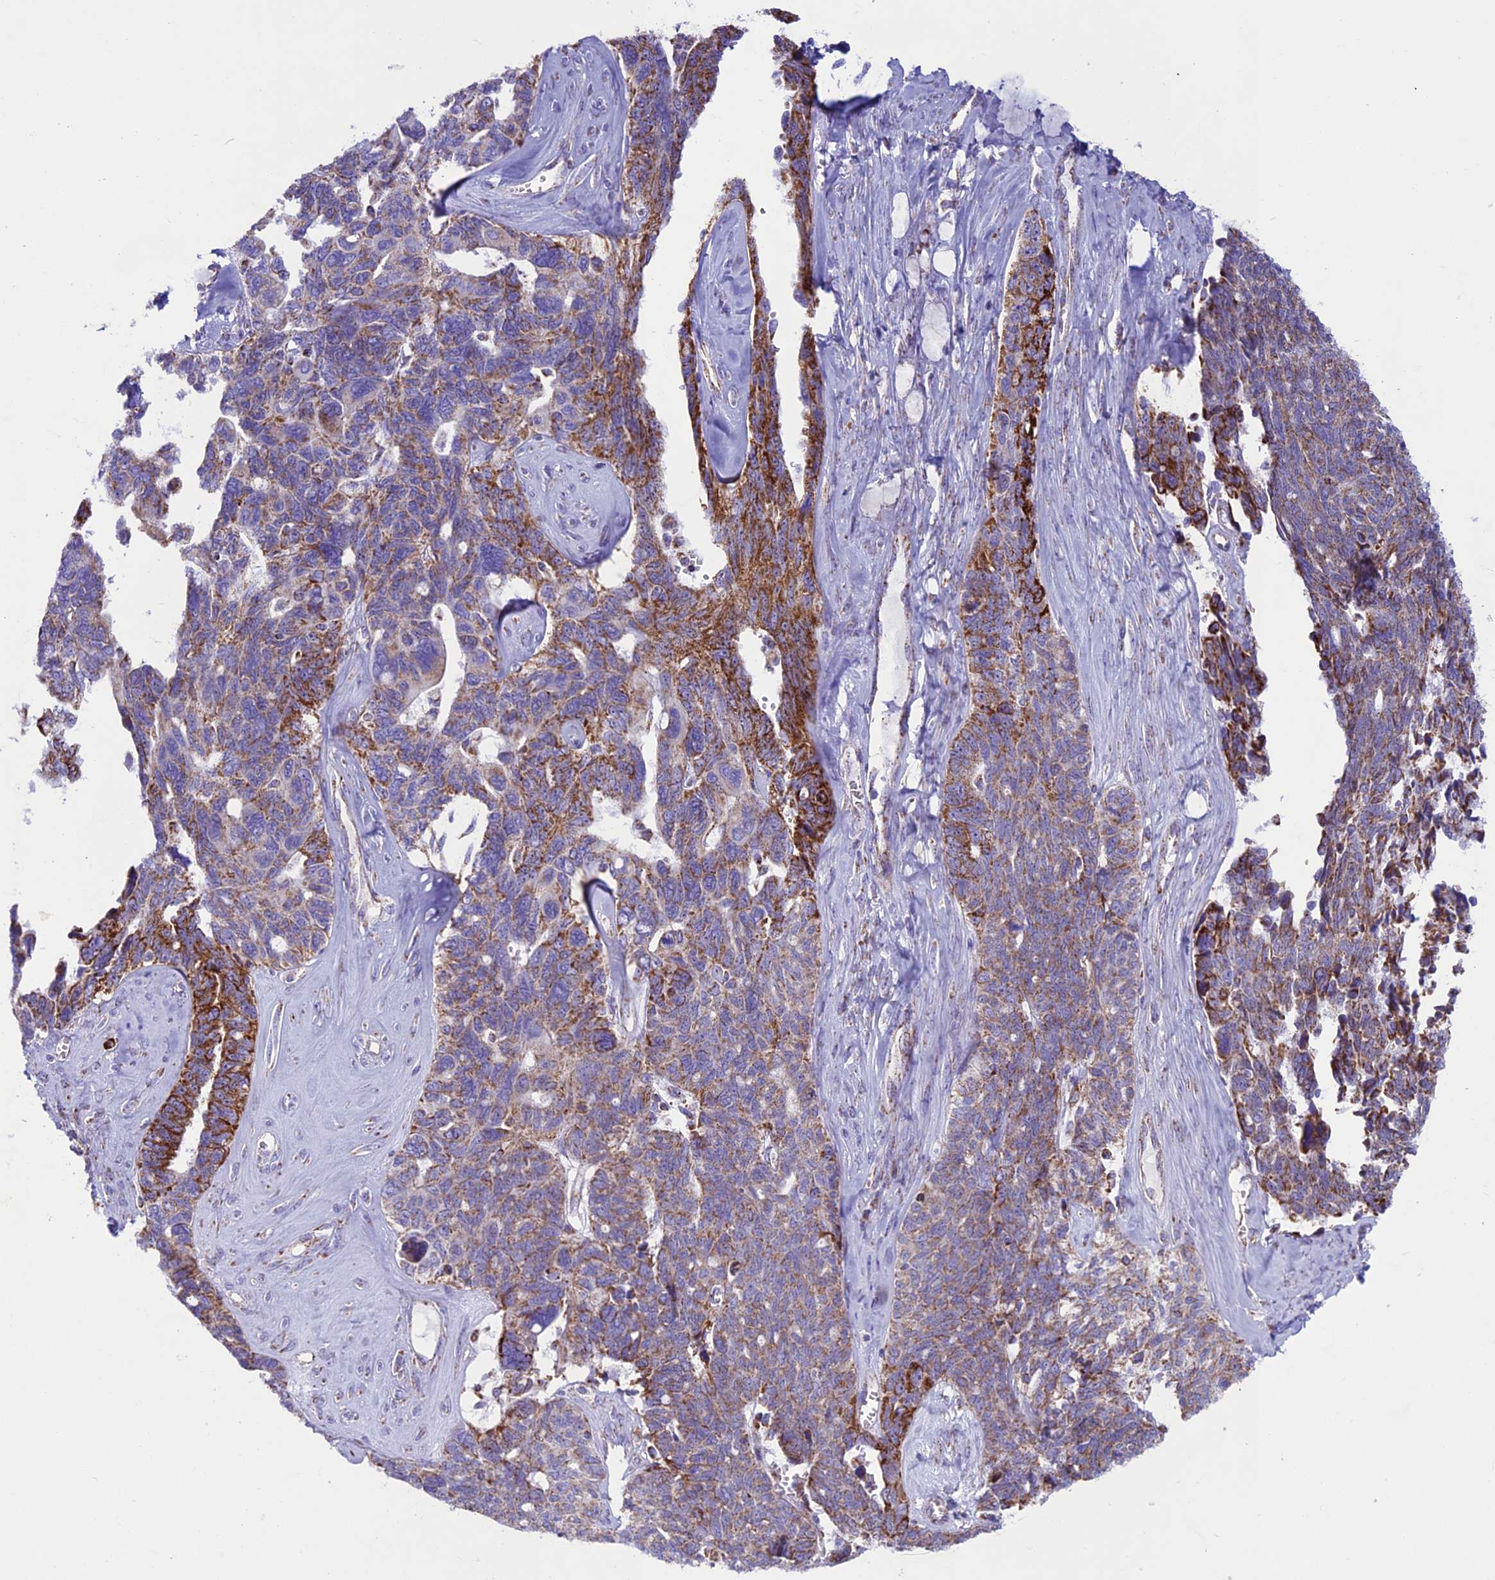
{"staining": {"intensity": "strong", "quantity": "<25%", "location": "cytoplasmic/membranous"}, "tissue": "ovarian cancer", "cell_type": "Tumor cells", "image_type": "cancer", "snomed": [{"axis": "morphology", "description": "Cystadenocarcinoma, serous, NOS"}, {"axis": "topography", "description": "Ovary"}], "caption": "Human ovarian cancer stained for a protein (brown) shows strong cytoplasmic/membranous positive positivity in about <25% of tumor cells.", "gene": "ICA1L", "patient": {"sex": "female", "age": 79}}